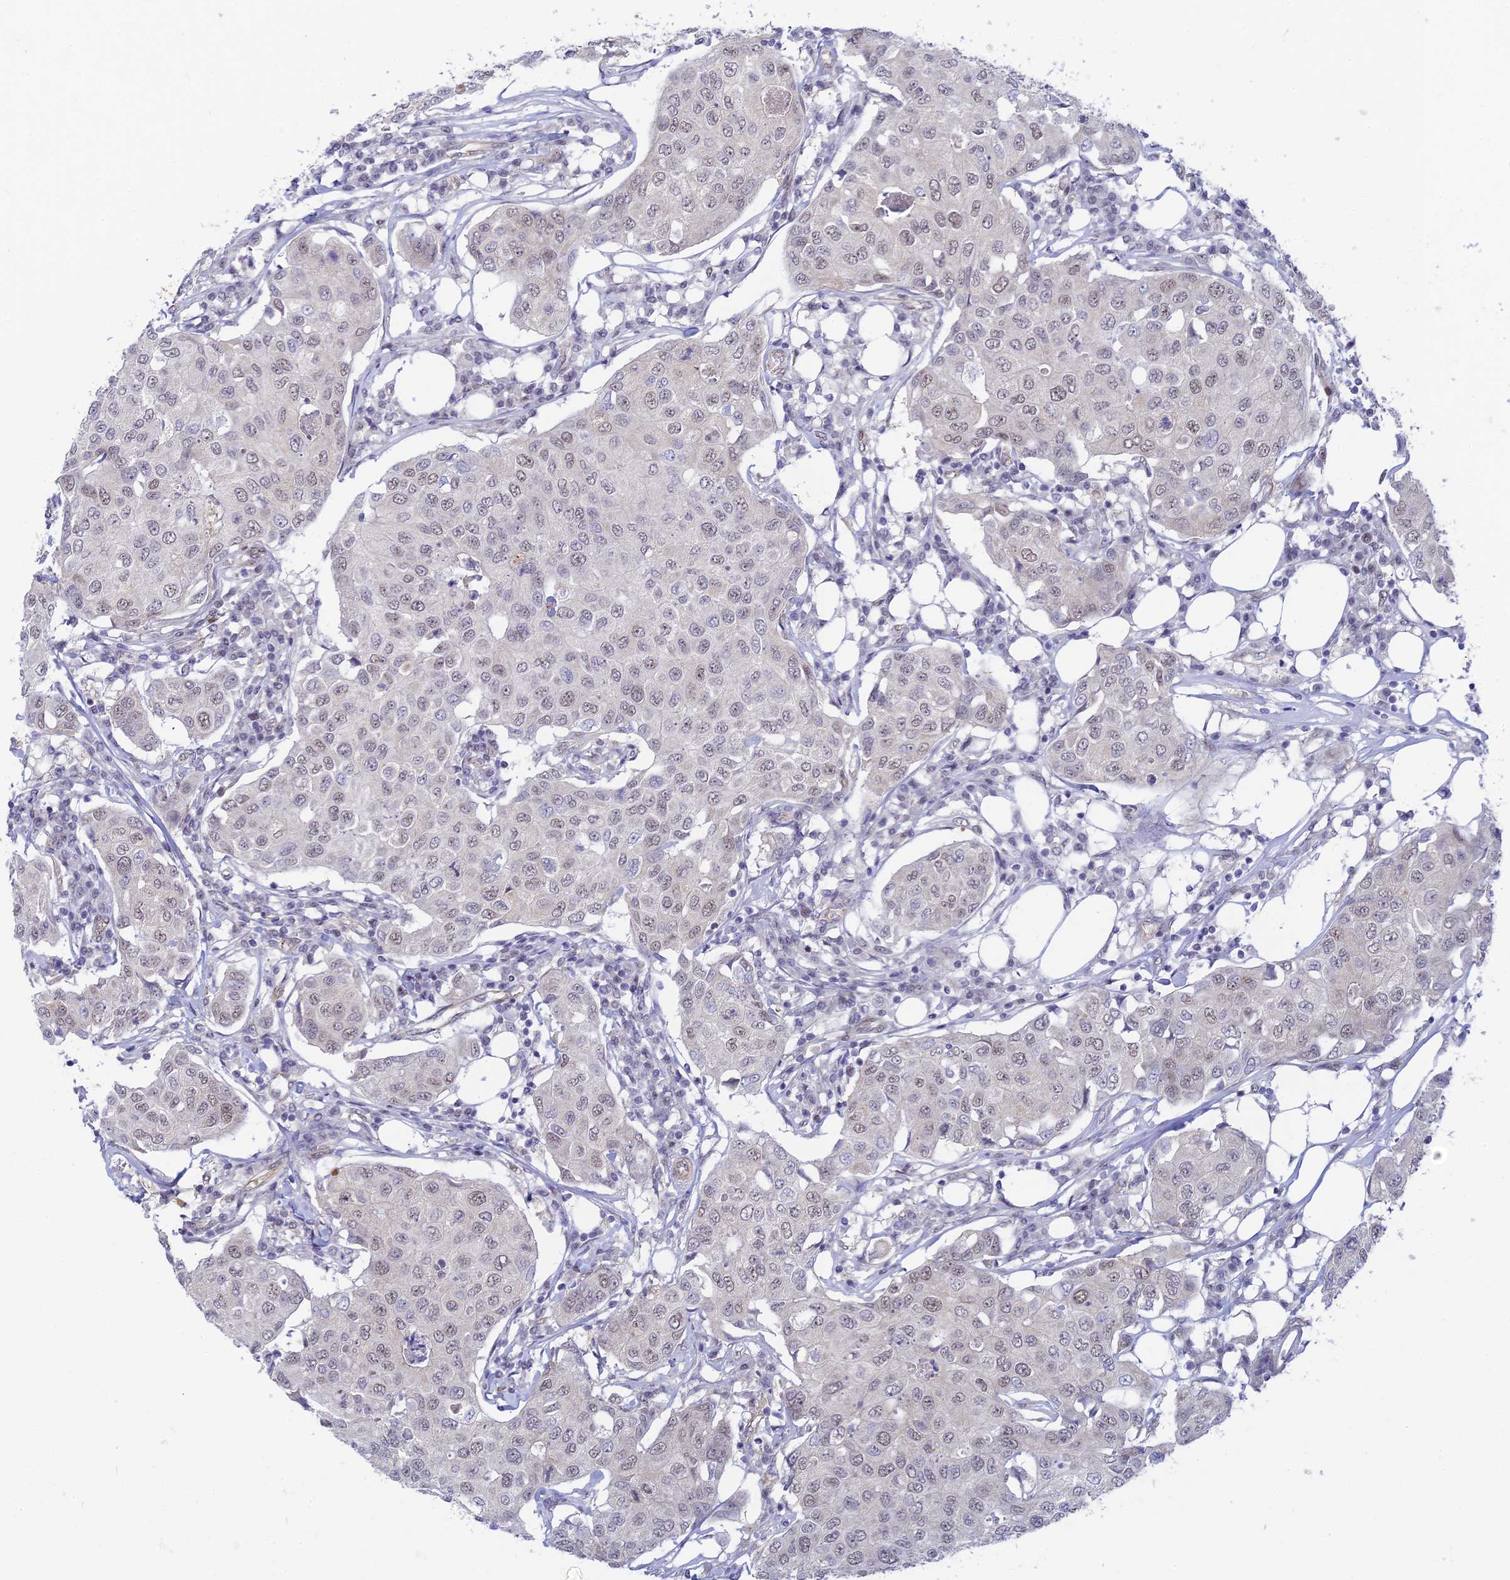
{"staining": {"intensity": "weak", "quantity": "25%-75%", "location": "nuclear"}, "tissue": "breast cancer", "cell_type": "Tumor cells", "image_type": "cancer", "snomed": [{"axis": "morphology", "description": "Duct carcinoma"}, {"axis": "topography", "description": "Breast"}], "caption": "Immunohistochemistry image of human breast cancer stained for a protein (brown), which displays low levels of weak nuclear positivity in approximately 25%-75% of tumor cells.", "gene": "CFAP92", "patient": {"sex": "female", "age": 80}}